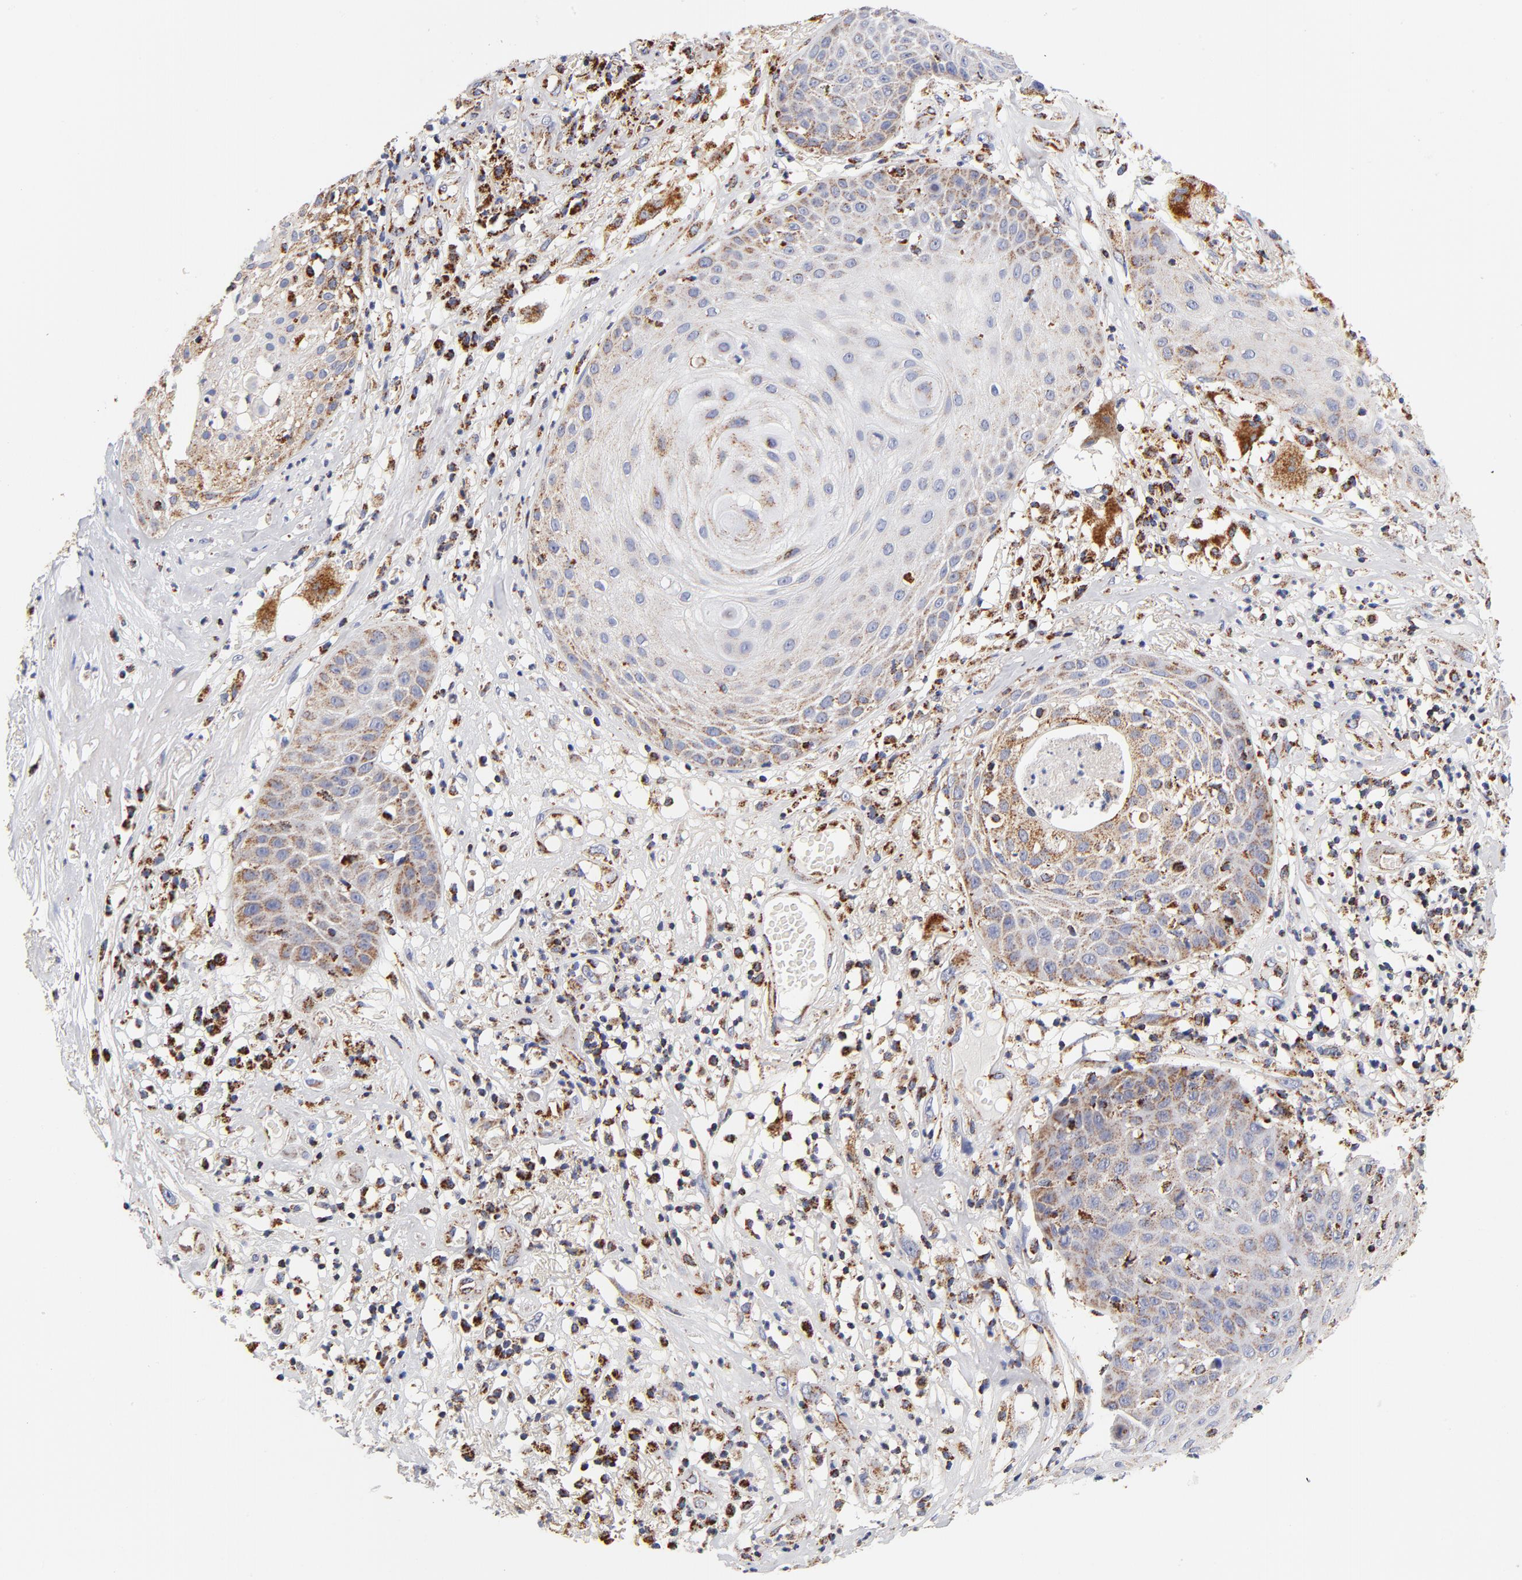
{"staining": {"intensity": "weak", "quantity": ">75%", "location": "cytoplasmic/membranous"}, "tissue": "skin cancer", "cell_type": "Tumor cells", "image_type": "cancer", "snomed": [{"axis": "morphology", "description": "Squamous cell carcinoma, NOS"}, {"axis": "topography", "description": "Skin"}], "caption": "Tumor cells exhibit low levels of weak cytoplasmic/membranous staining in approximately >75% of cells in human skin cancer. (Brightfield microscopy of DAB IHC at high magnification).", "gene": "ECHS1", "patient": {"sex": "male", "age": 65}}